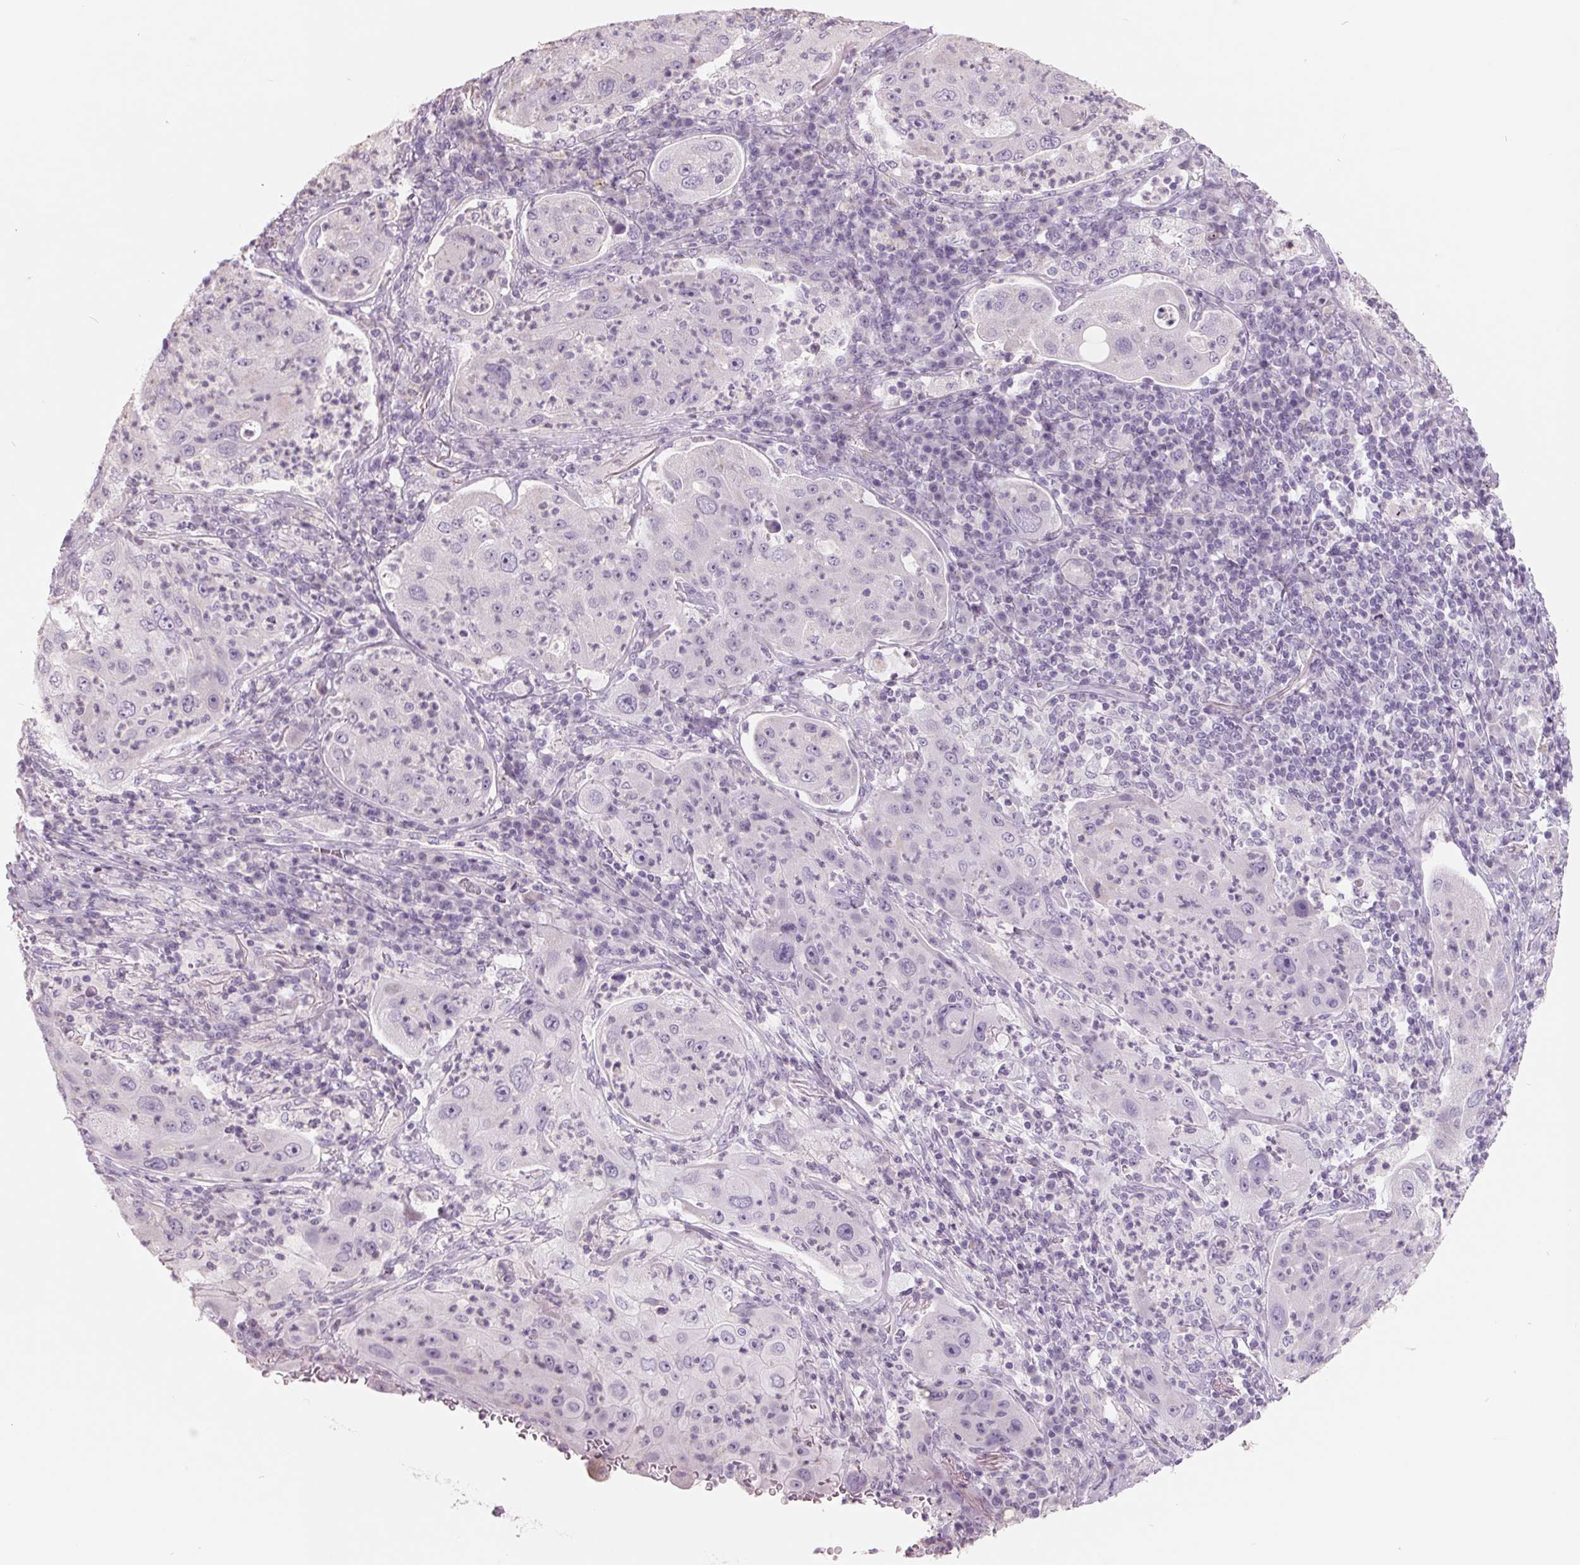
{"staining": {"intensity": "negative", "quantity": "none", "location": "none"}, "tissue": "lung cancer", "cell_type": "Tumor cells", "image_type": "cancer", "snomed": [{"axis": "morphology", "description": "Squamous cell carcinoma, NOS"}, {"axis": "topography", "description": "Lung"}], "caption": "Lung cancer (squamous cell carcinoma) was stained to show a protein in brown. There is no significant staining in tumor cells. Brightfield microscopy of IHC stained with DAB (3,3'-diaminobenzidine) (brown) and hematoxylin (blue), captured at high magnification.", "gene": "FTCD", "patient": {"sex": "female", "age": 59}}